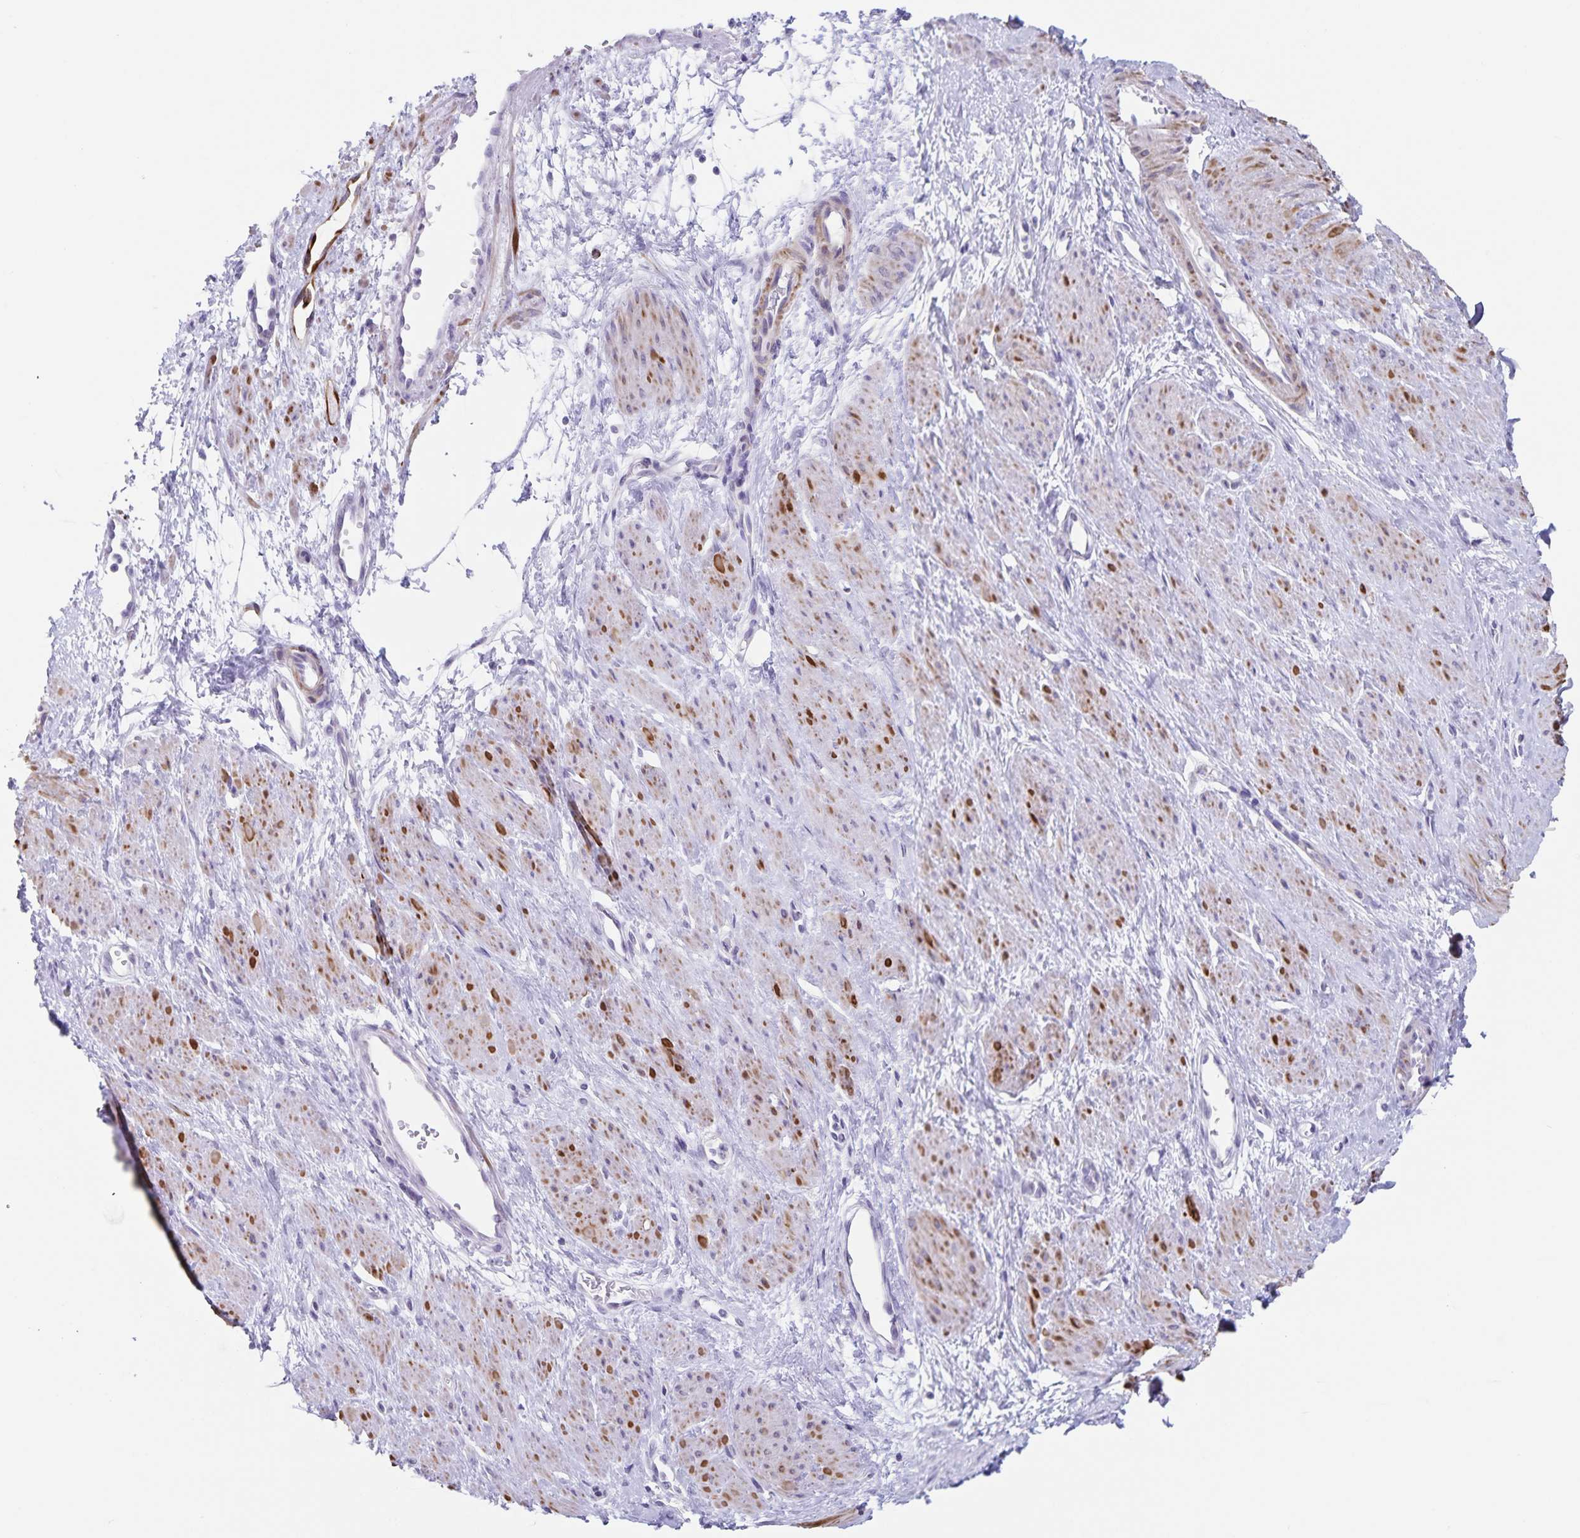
{"staining": {"intensity": "strong", "quantity": "25%-75%", "location": "cytoplasmic/membranous"}, "tissue": "smooth muscle", "cell_type": "Smooth muscle cells", "image_type": "normal", "snomed": [{"axis": "morphology", "description": "Normal tissue, NOS"}, {"axis": "topography", "description": "Smooth muscle"}, {"axis": "topography", "description": "Uterus"}], "caption": "IHC (DAB (3,3'-diaminobenzidine)) staining of unremarkable smooth muscle demonstrates strong cytoplasmic/membranous protein expression in approximately 25%-75% of smooth muscle cells.", "gene": "SYNM", "patient": {"sex": "female", "age": 39}}